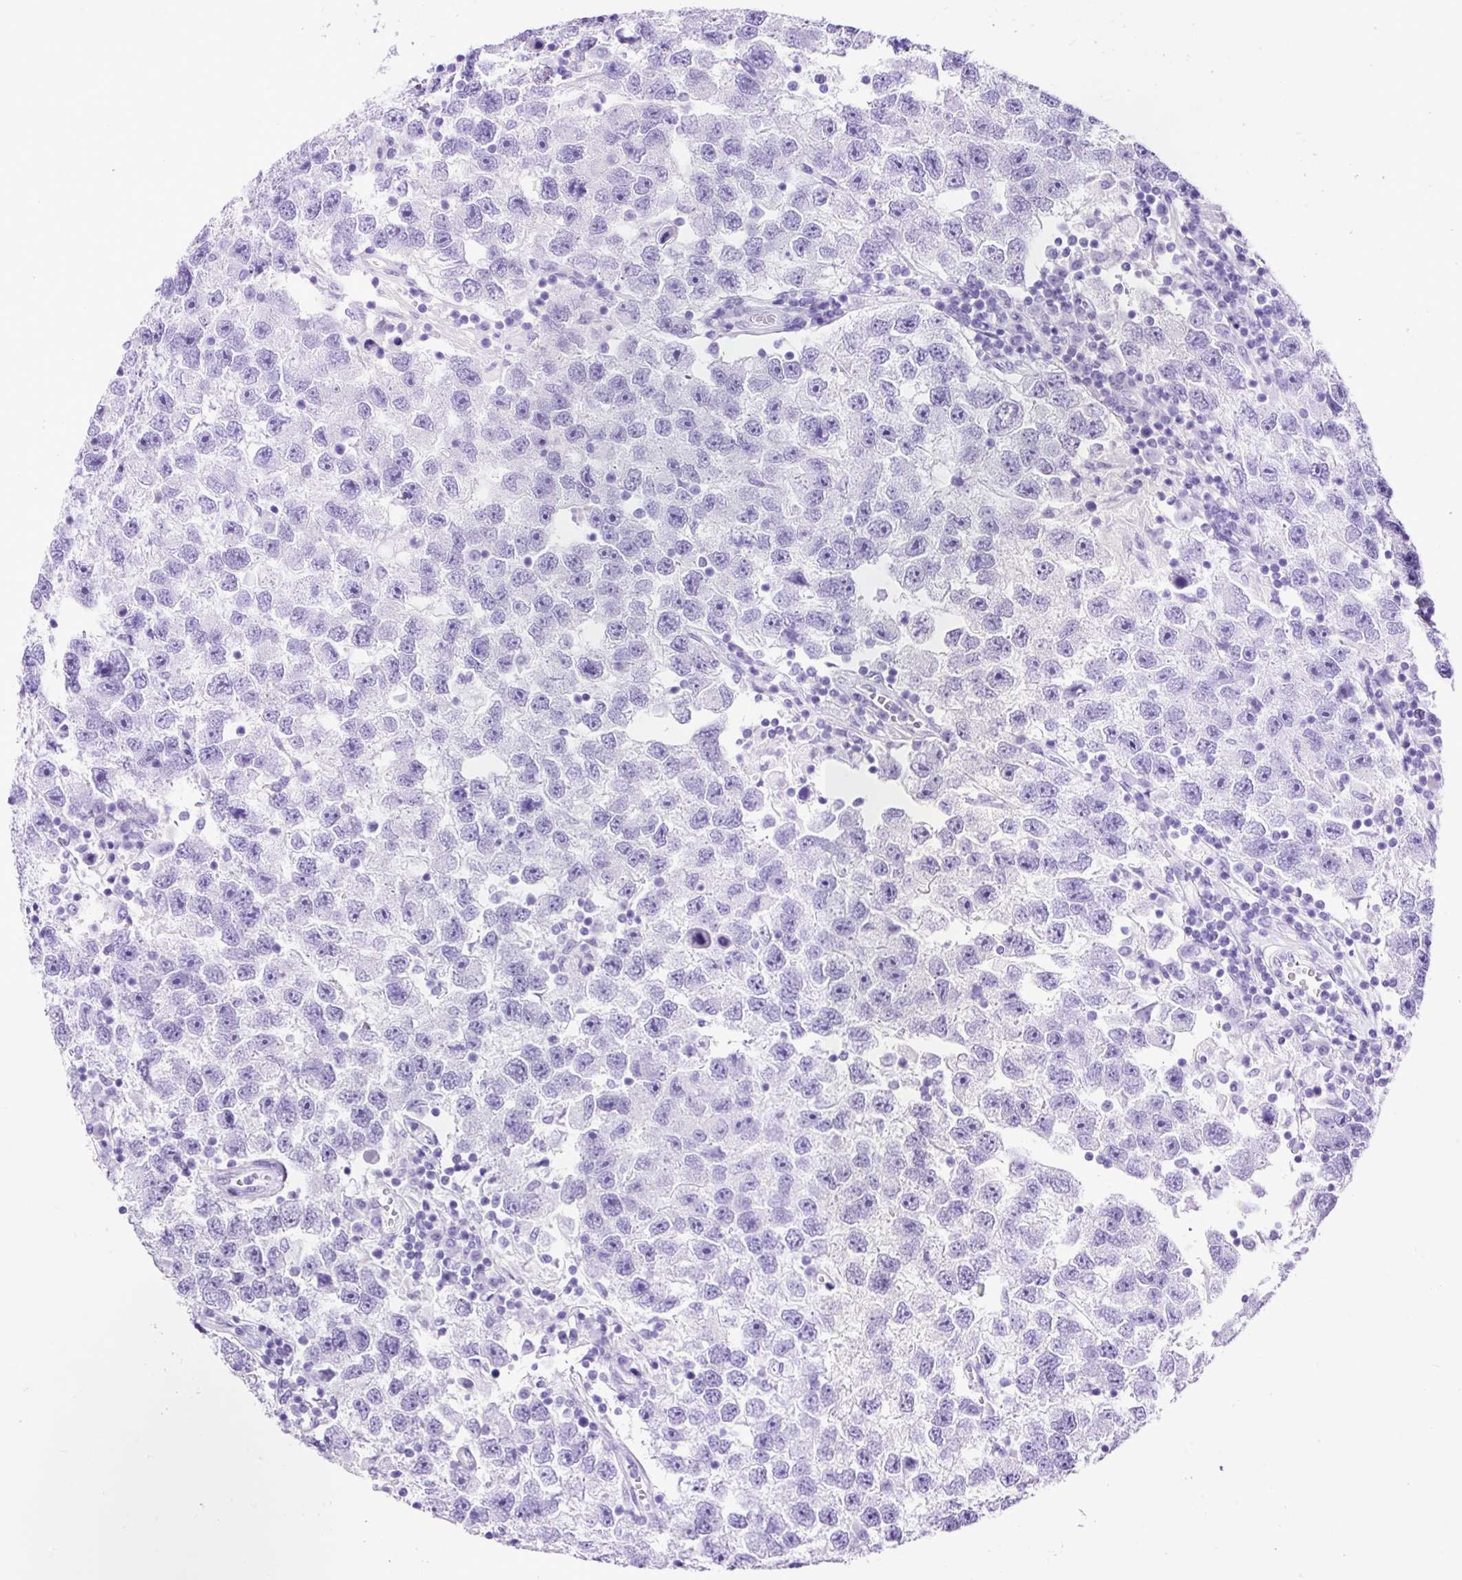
{"staining": {"intensity": "negative", "quantity": "none", "location": "none"}, "tissue": "testis cancer", "cell_type": "Tumor cells", "image_type": "cancer", "snomed": [{"axis": "morphology", "description": "Seminoma, NOS"}, {"axis": "topography", "description": "Testis"}], "caption": "DAB immunohistochemical staining of testis cancer displays no significant positivity in tumor cells. (IHC, brightfield microscopy, high magnification).", "gene": "CEL", "patient": {"sex": "male", "age": 26}}